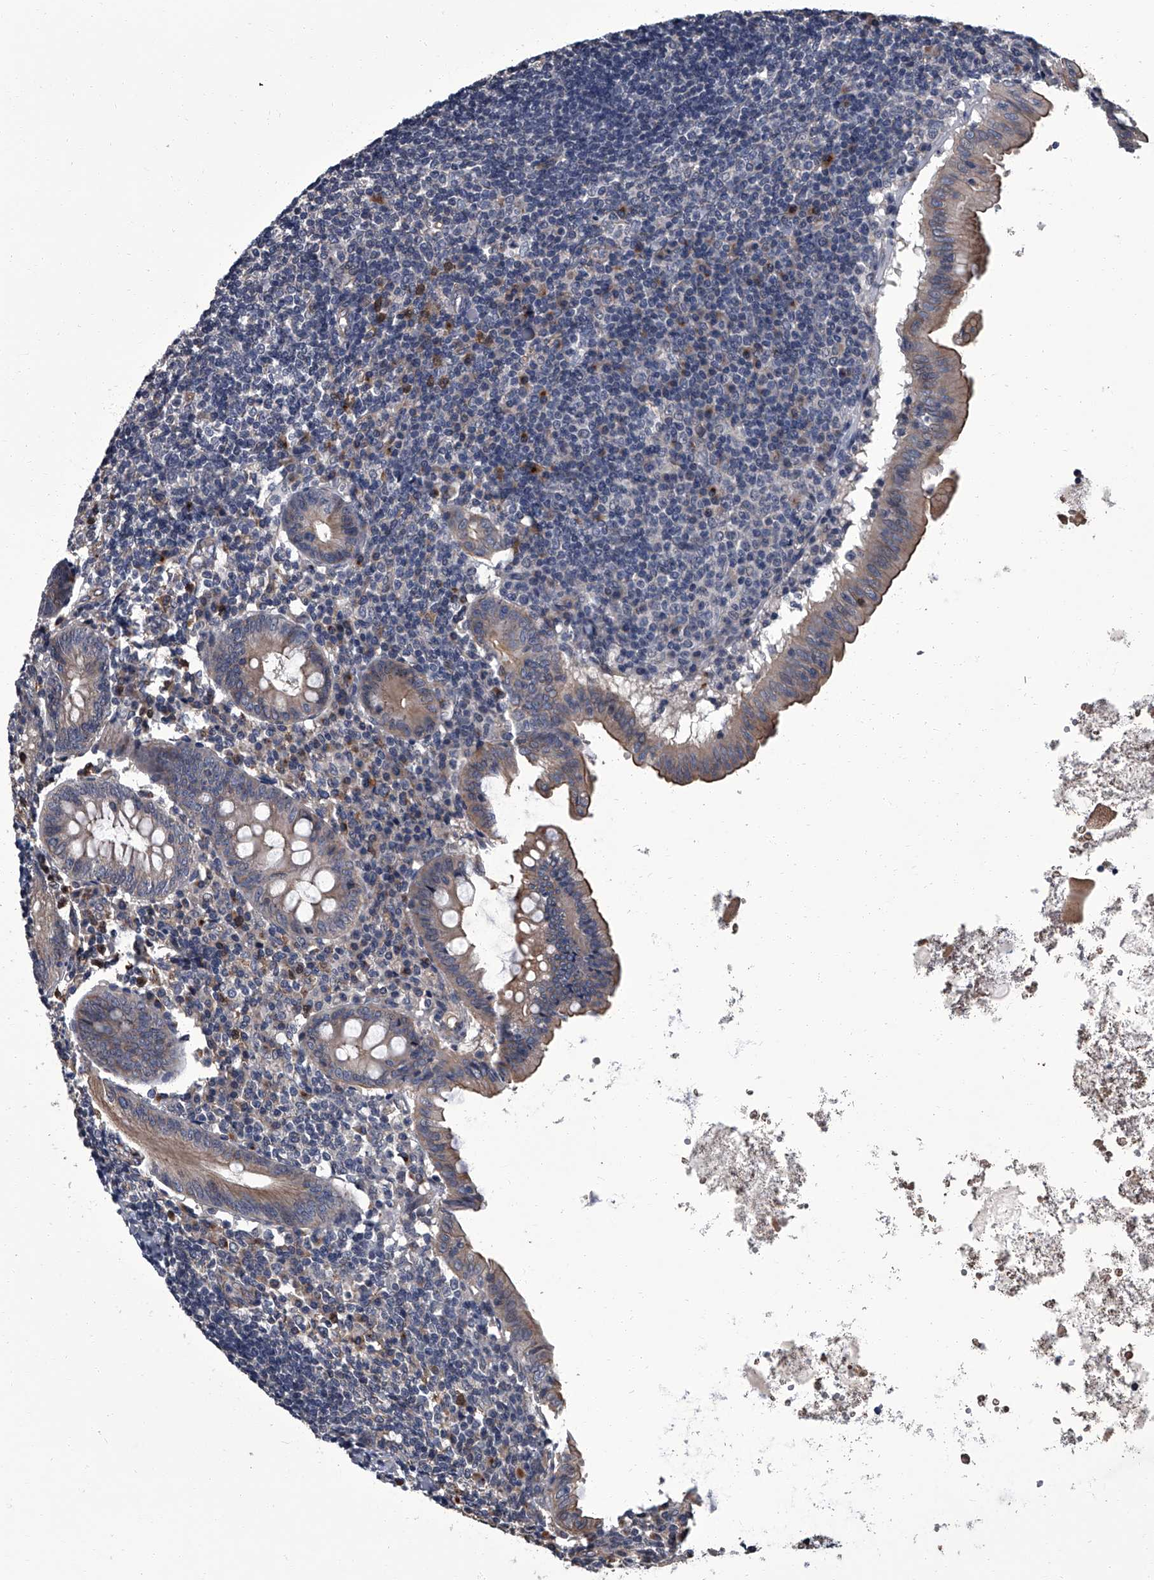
{"staining": {"intensity": "moderate", "quantity": "25%-75%", "location": "cytoplasmic/membranous"}, "tissue": "appendix", "cell_type": "Glandular cells", "image_type": "normal", "snomed": [{"axis": "morphology", "description": "Normal tissue, NOS"}, {"axis": "topography", "description": "Appendix"}], "caption": "Appendix stained with a brown dye reveals moderate cytoplasmic/membranous positive staining in approximately 25%-75% of glandular cells.", "gene": "SIRT4", "patient": {"sex": "female", "age": 54}}